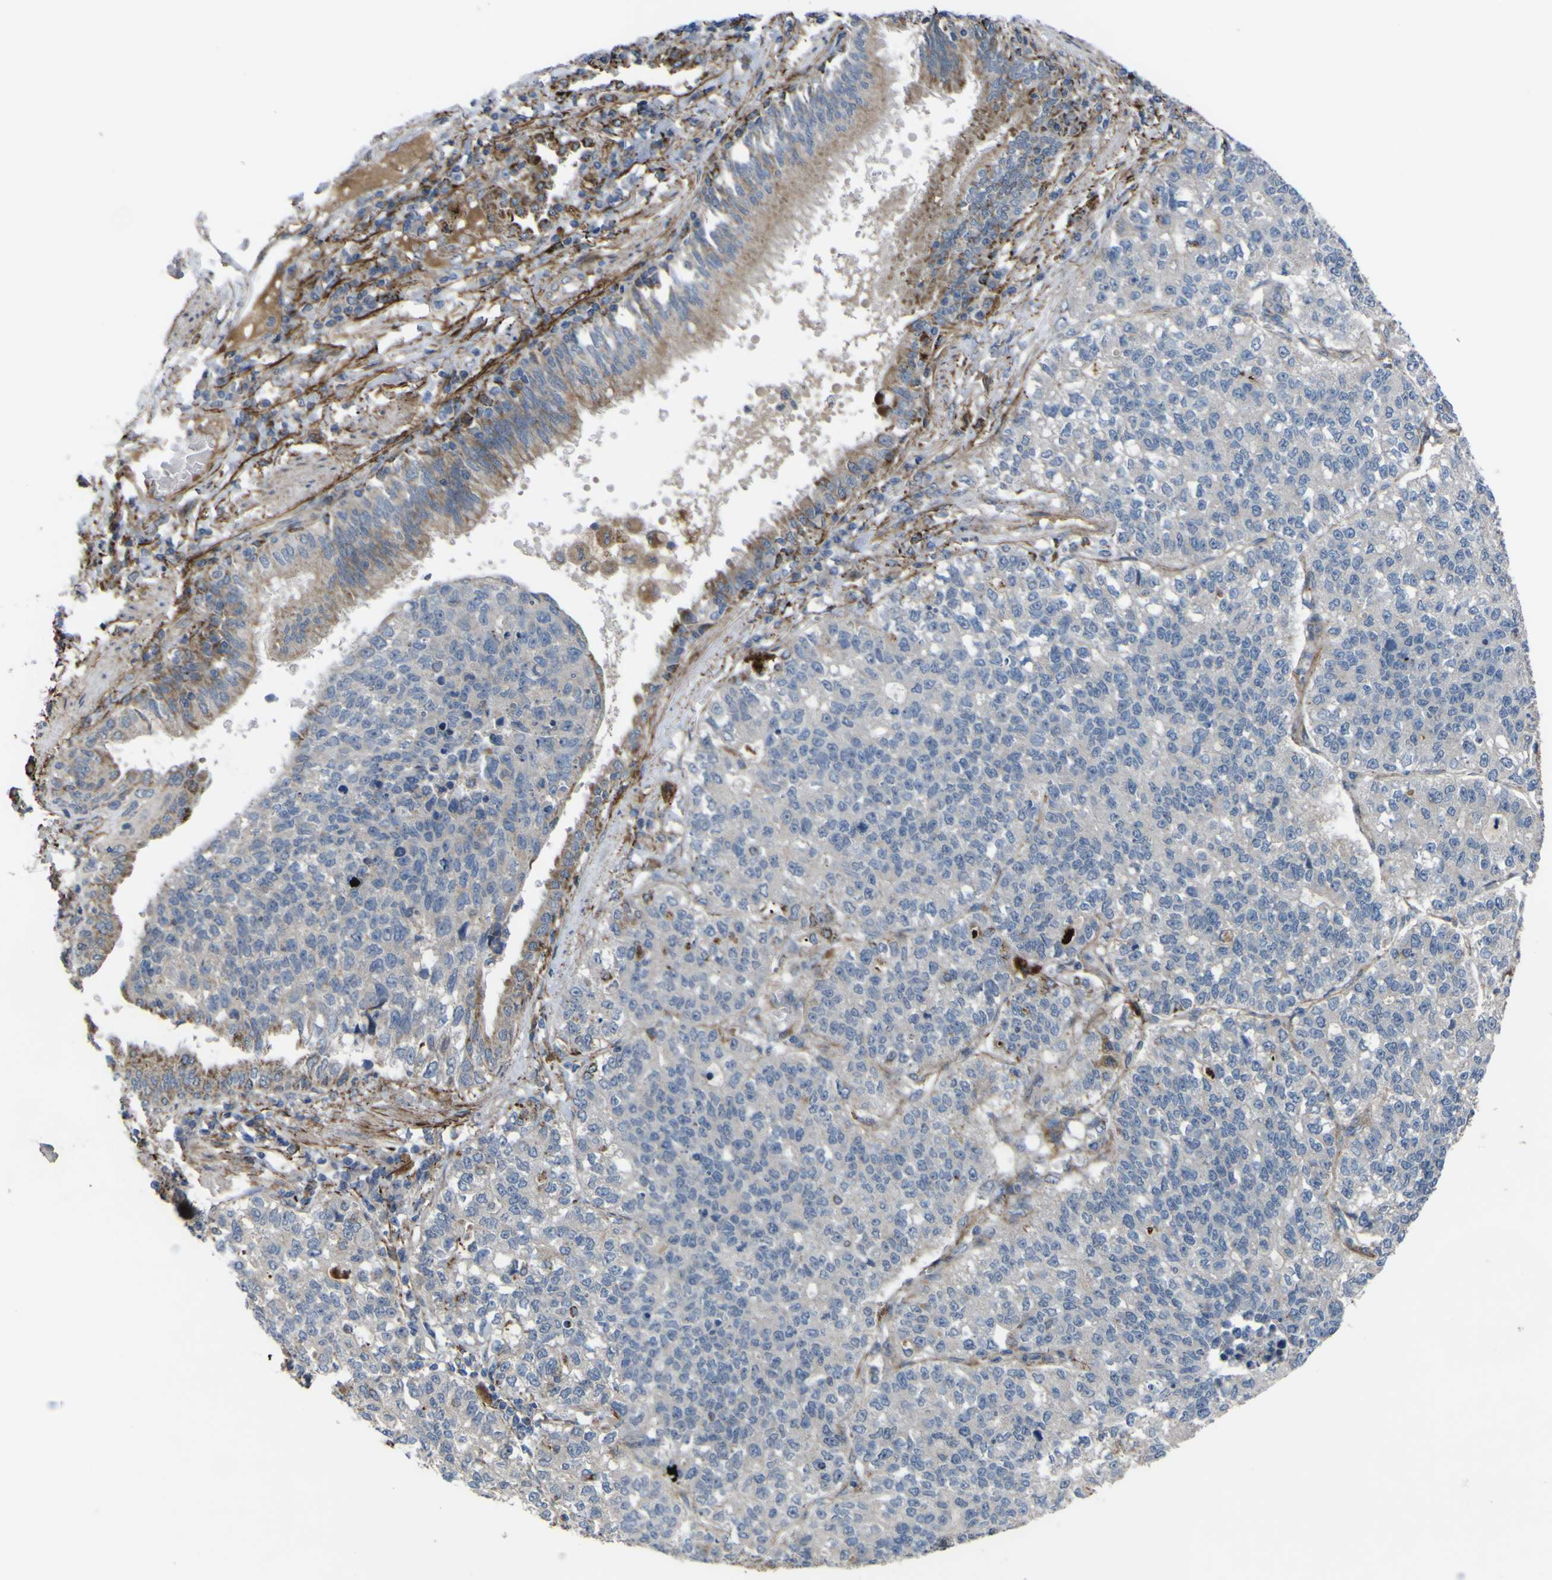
{"staining": {"intensity": "negative", "quantity": "none", "location": "none"}, "tissue": "lung cancer", "cell_type": "Tumor cells", "image_type": "cancer", "snomed": [{"axis": "morphology", "description": "Adenocarcinoma, NOS"}, {"axis": "topography", "description": "Lung"}], "caption": "An IHC histopathology image of lung cancer is shown. There is no staining in tumor cells of lung cancer. (DAB immunohistochemistry (IHC) visualized using brightfield microscopy, high magnification).", "gene": "GPLD1", "patient": {"sex": "male", "age": 49}}